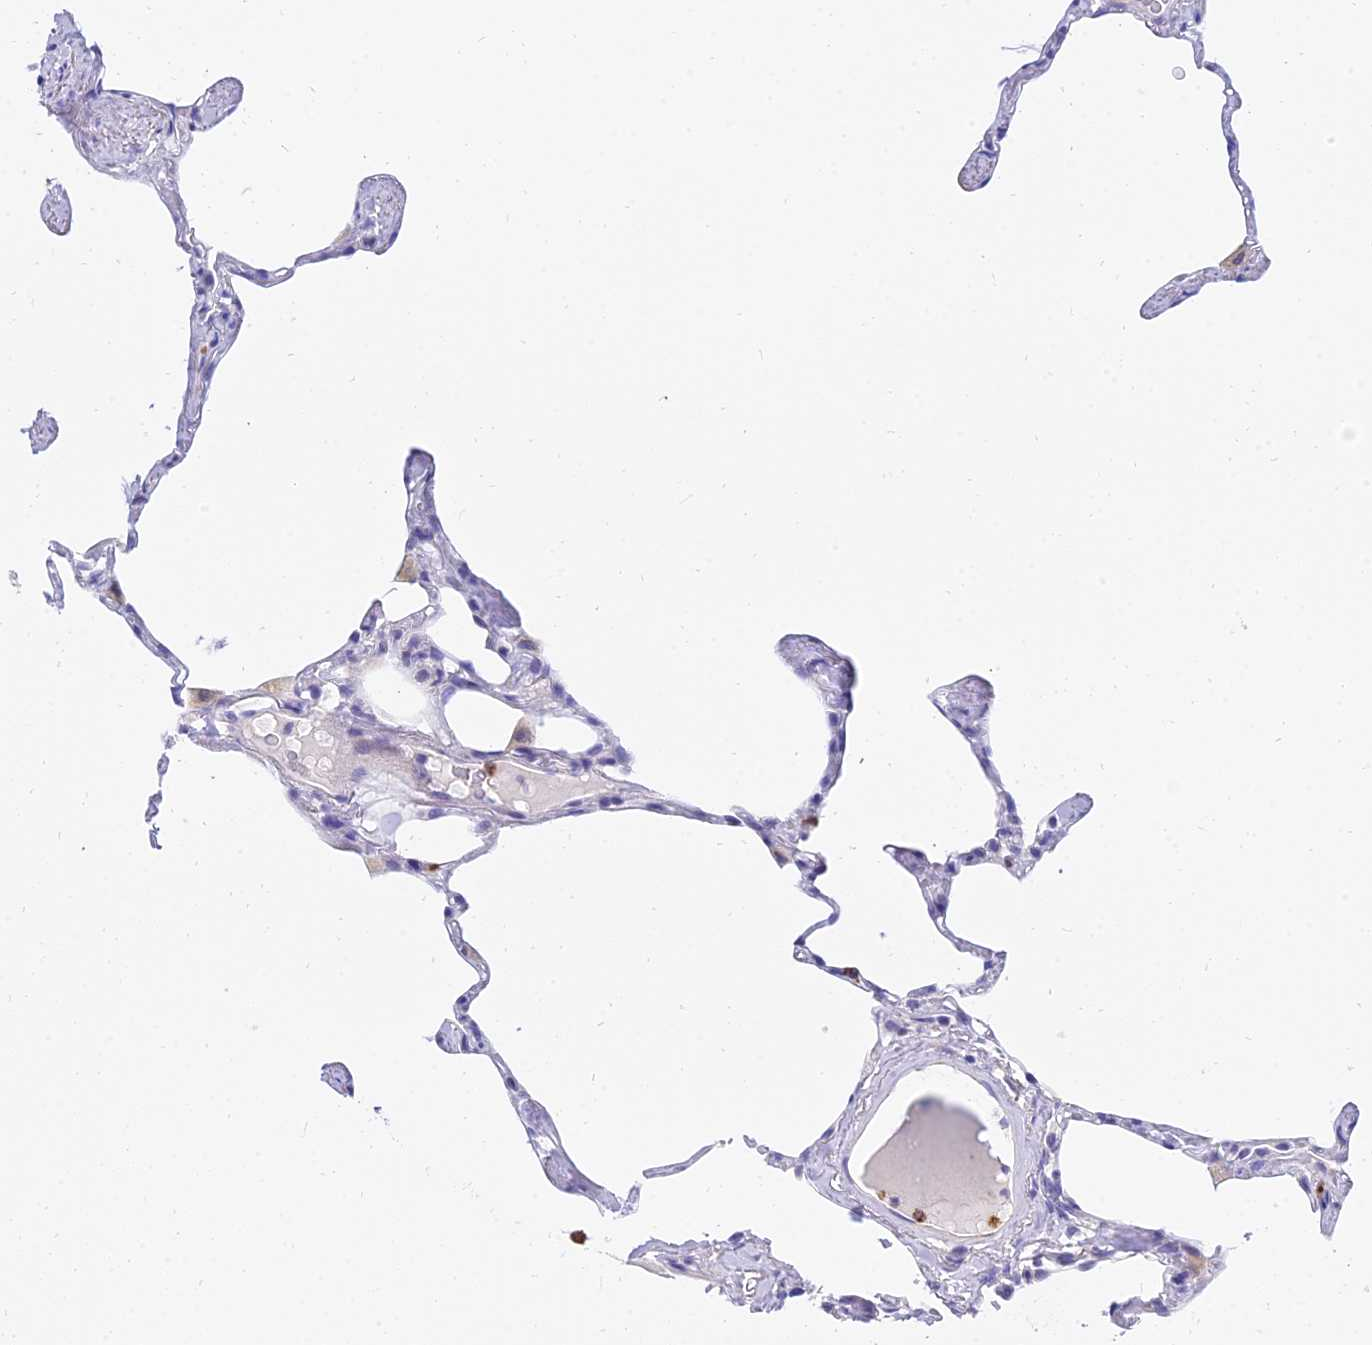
{"staining": {"intensity": "negative", "quantity": "none", "location": "none"}, "tissue": "lung", "cell_type": "Alveolar cells", "image_type": "normal", "snomed": [{"axis": "morphology", "description": "Normal tissue, NOS"}, {"axis": "topography", "description": "Lung"}], "caption": "This is a micrograph of immunohistochemistry (IHC) staining of normal lung, which shows no expression in alveolar cells. (DAB (3,3'-diaminobenzidine) immunohistochemistry (IHC), high magnification).", "gene": "VWC2L", "patient": {"sex": "male", "age": 65}}